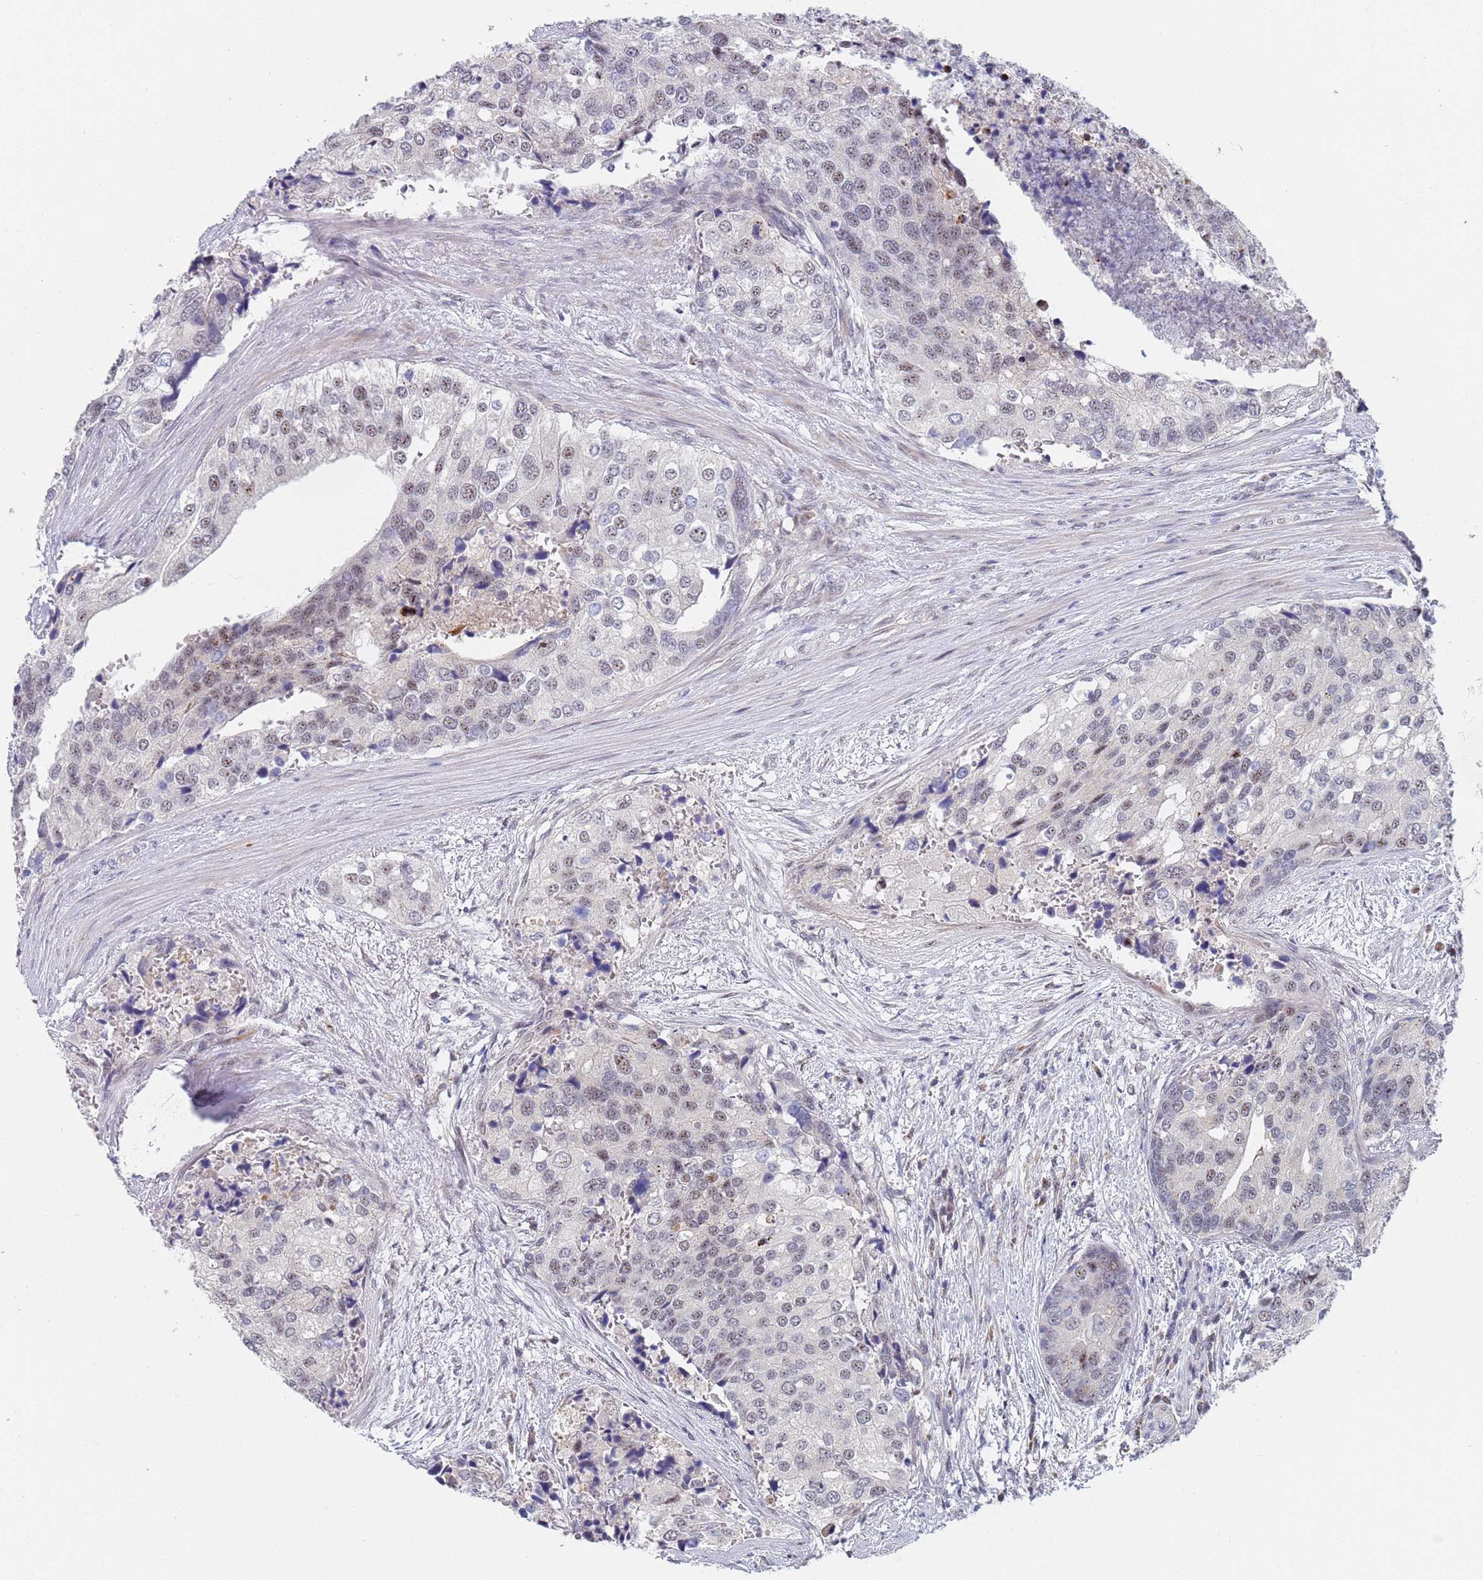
{"staining": {"intensity": "weak", "quantity": "25%-75%", "location": "nuclear"}, "tissue": "prostate cancer", "cell_type": "Tumor cells", "image_type": "cancer", "snomed": [{"axis": "morphology", "description": "Adenocarcinoma, High grade"}, {"axis": "topography", "description": "Prostate"}], "caption": "Immunohistochemistry photomicrograph of prostate adenocarcinoma (high-grade) stained for a protein (brown), which shows low levels of weak nuclear staining in approximately 25%-75% of tumor cells.", "gene": "PLCL2", "patient": {"sex": "male", "age": 62}}